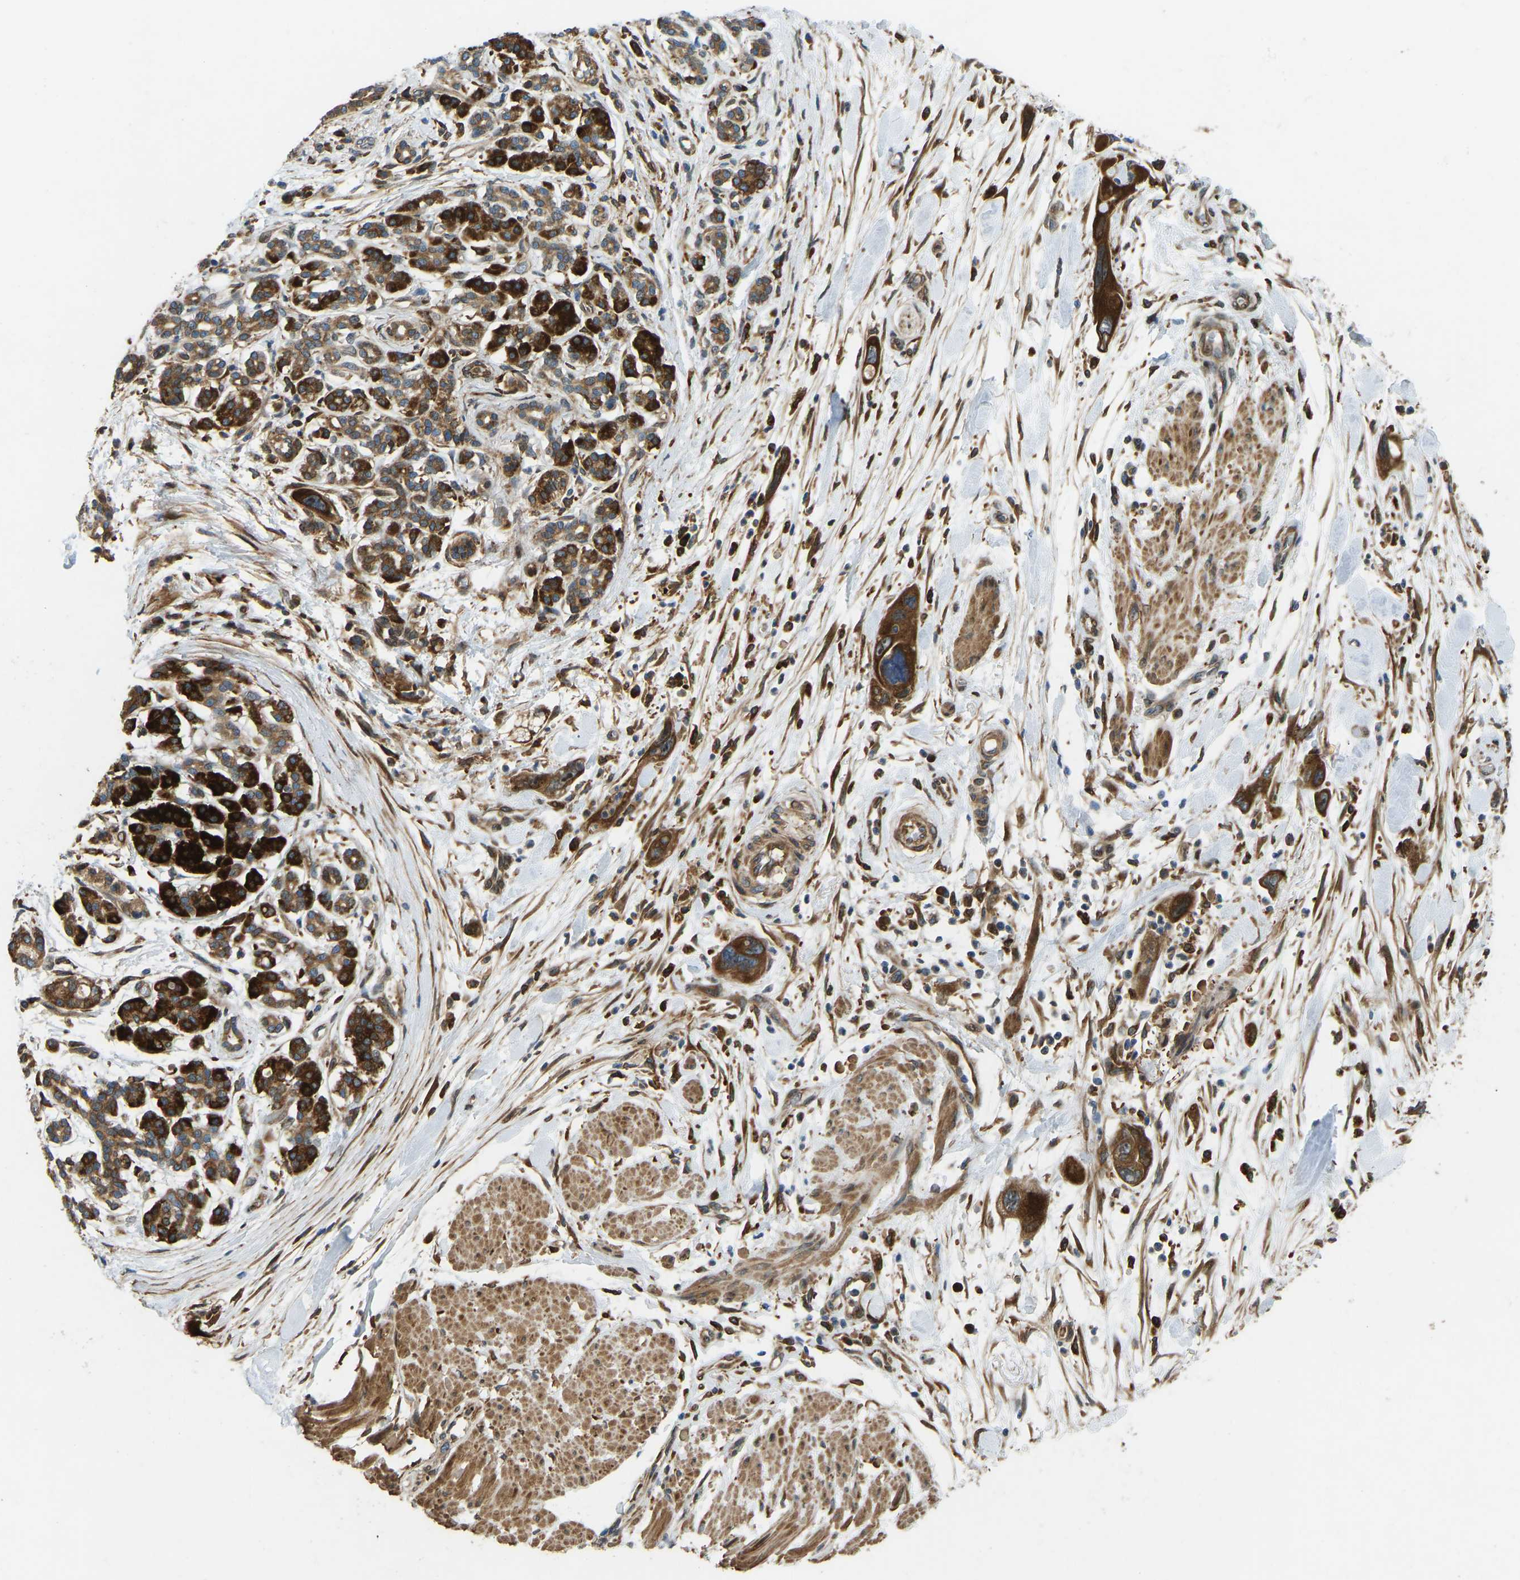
{"staining": {"intensity": "strong", "quantity": ">75%", "location": "cytoplasmic/membranous"}, "tissue": "pancreatic cancer", "cell_type": "Tumor cells", "image_type": "cancer", "snomed": [{"axis": "morphology", "description": "Normal tissue, NOS"}, {"axis": "morphology", "description": "Adenocarcinoma, NOS"}, {"axis": "topography", "description": "Pancreas"}], "caption": "Immunohistochemistry (IHC) of pancreatic cancer (adenocarcinoma) demonstrates high levels of strong cytoplasmic/membranous positivity in about >75% of tumor cells. The staining was performed using DAB (3,3'-diaminobenzidine), with brown indicating positive protein expression. Nuclei are stained blue with hematoxylin.", "gene": "OS9", "patient": {"sex": "female", "age": 71}}